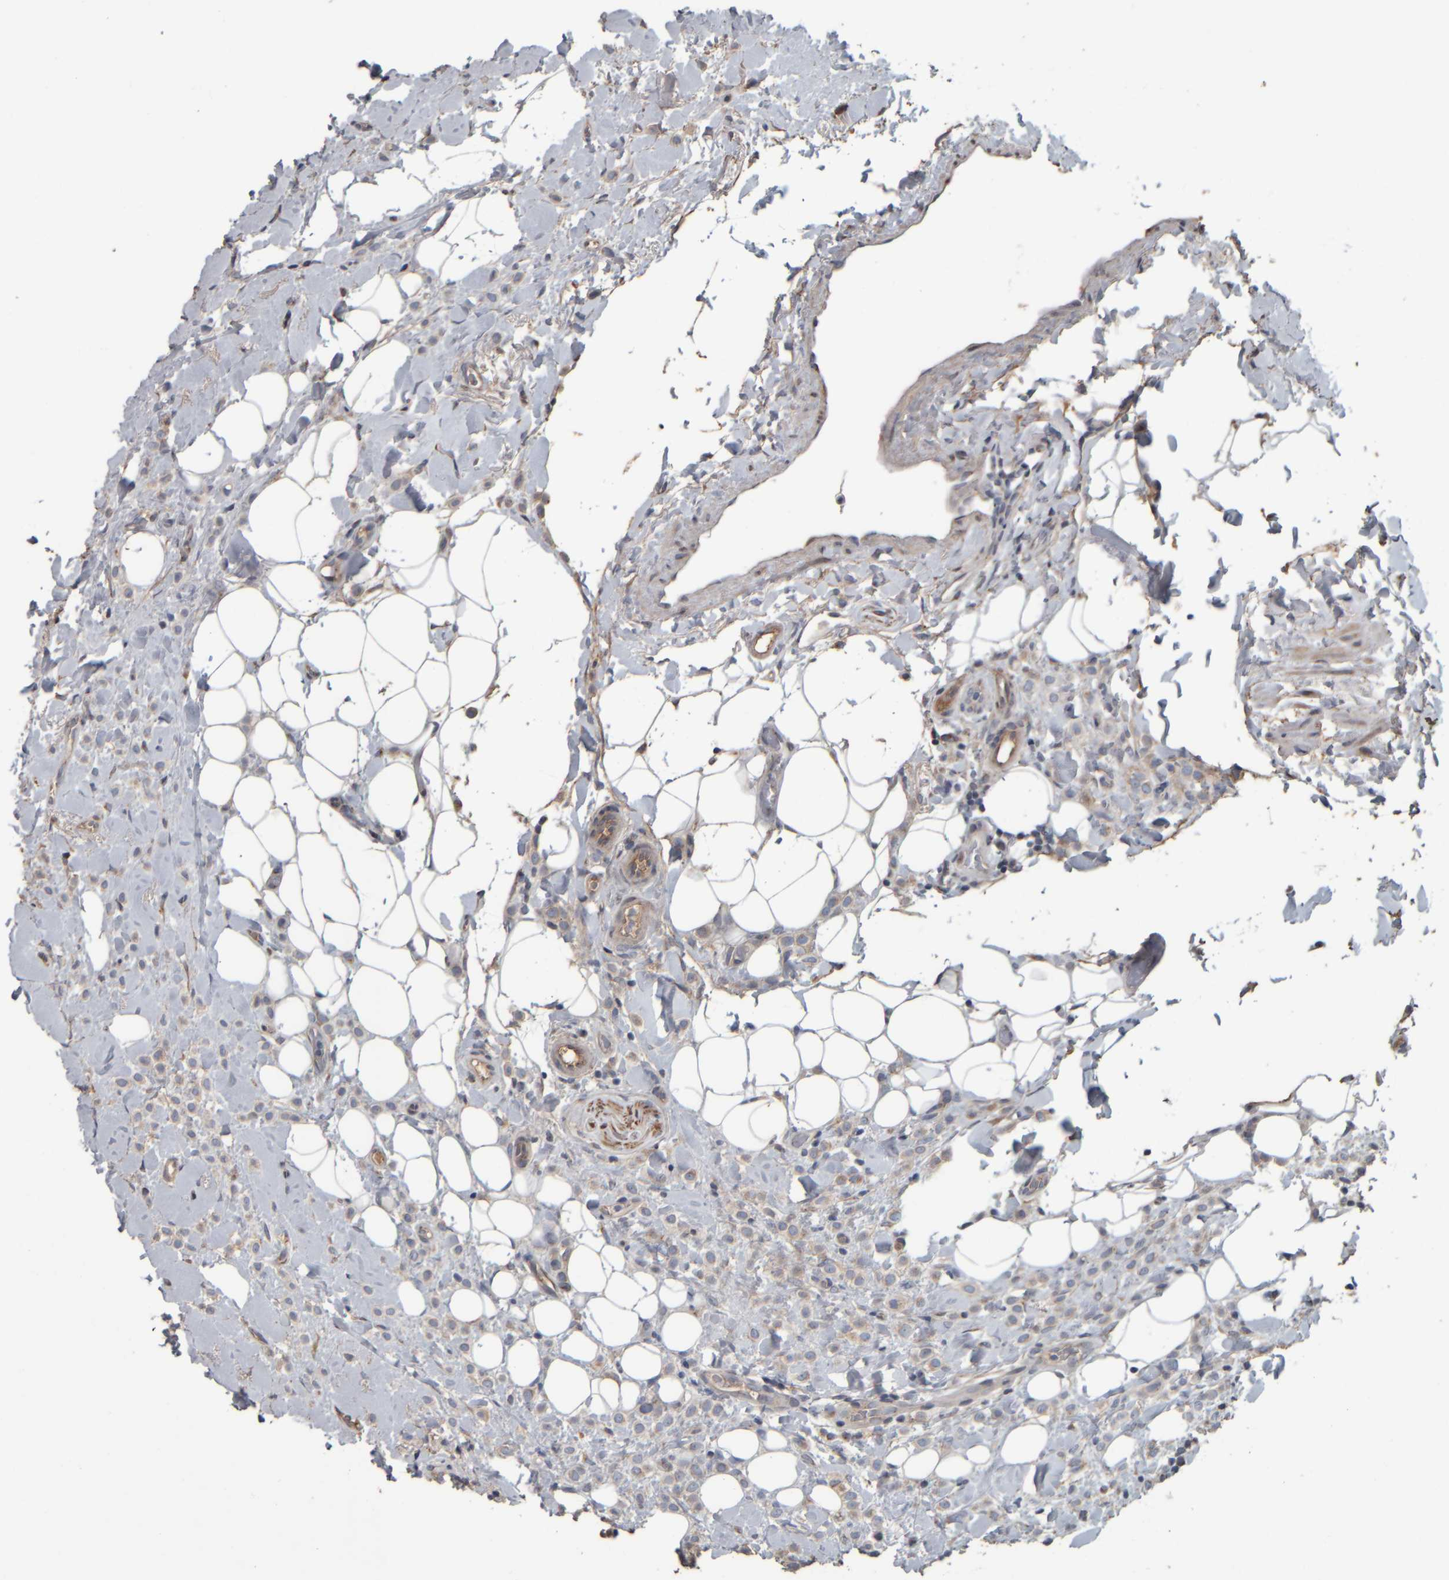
{"staining": {"intensity": "weak", "quantity": ">75%", "location": "cytoplasmic/membranous"}, "tissue": "breast cancer", "cell_type": "Tumor cells", "image_type": "cancer", "snomed": [{"axis": "morphology", "description": "Normal tissue, NOS"}, {"axis": "morphology", "description": "Lobular carcinoma"}, {"axis": "topography", "description": "Breast"}], "caption": "A brown stain highlights weak cytoplasmic/membranous expression of a protein in breast lobular carcinoma tumor cells.", "gene": "CAVIN4", "patient": {"sex": "female", "age": 50}}